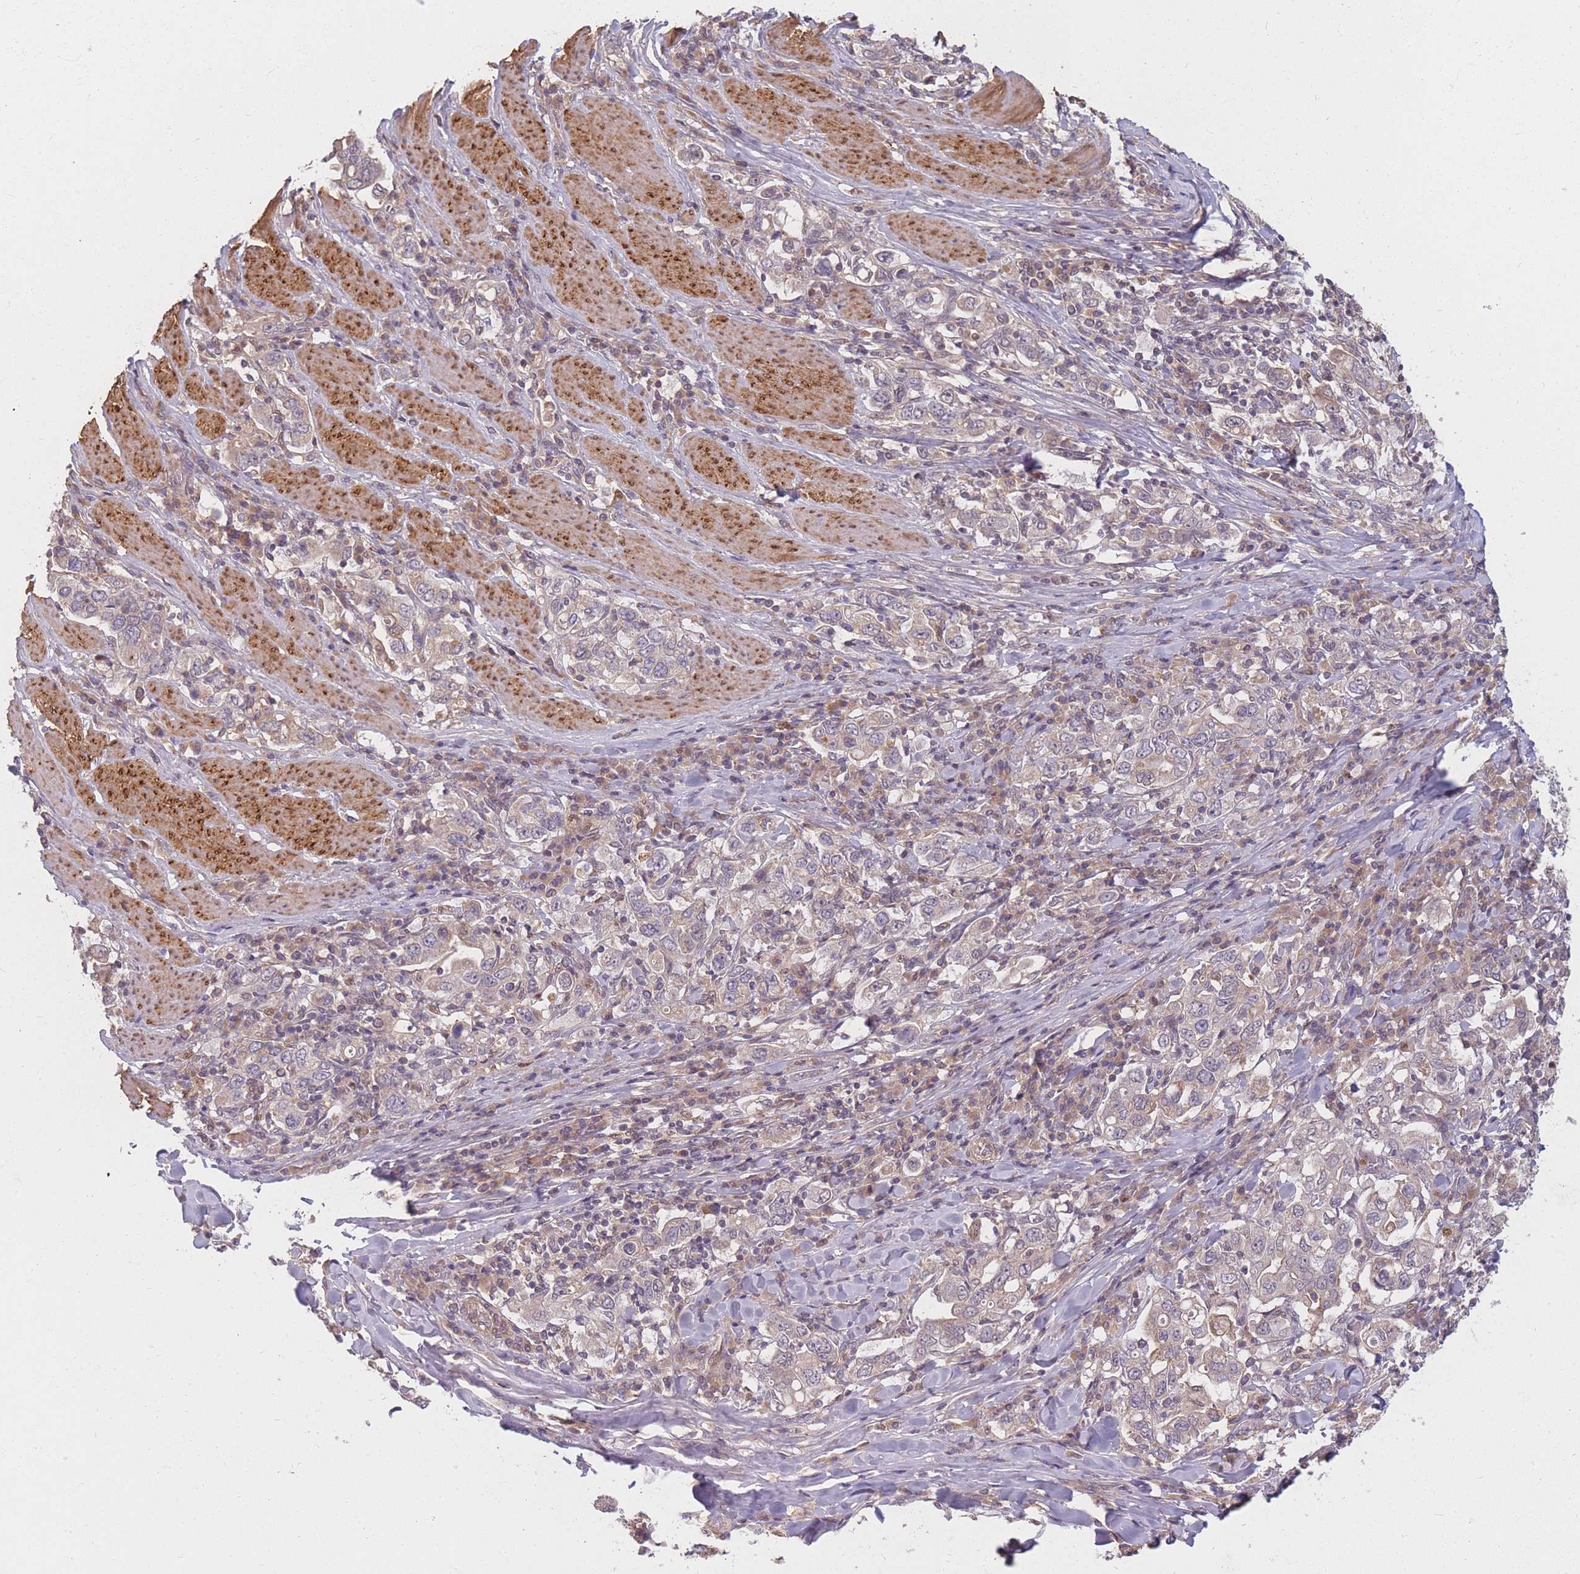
{"staining": {"intensity": "weak", "quantity": "25%-75%", "location": "cytoplasmic/membranous"}, "tissue": "stomach cancer", "cell_type": "Tumor cells", "image_type": "cancer", "snomed": [{"axis": "morphology", "description": "Adenocarcinoma, NOS"}, {"axis": "topography", "description": "Stomach, upper"}], "caption": "Stomach cancer was stained to show a protein in brown. There is low levels of weak cytoplasmic/membranous staining in approximately 25%-75% of tumor cells.", "gene": "FAM153A", "patient": {"sex": "male", "age": 62}}